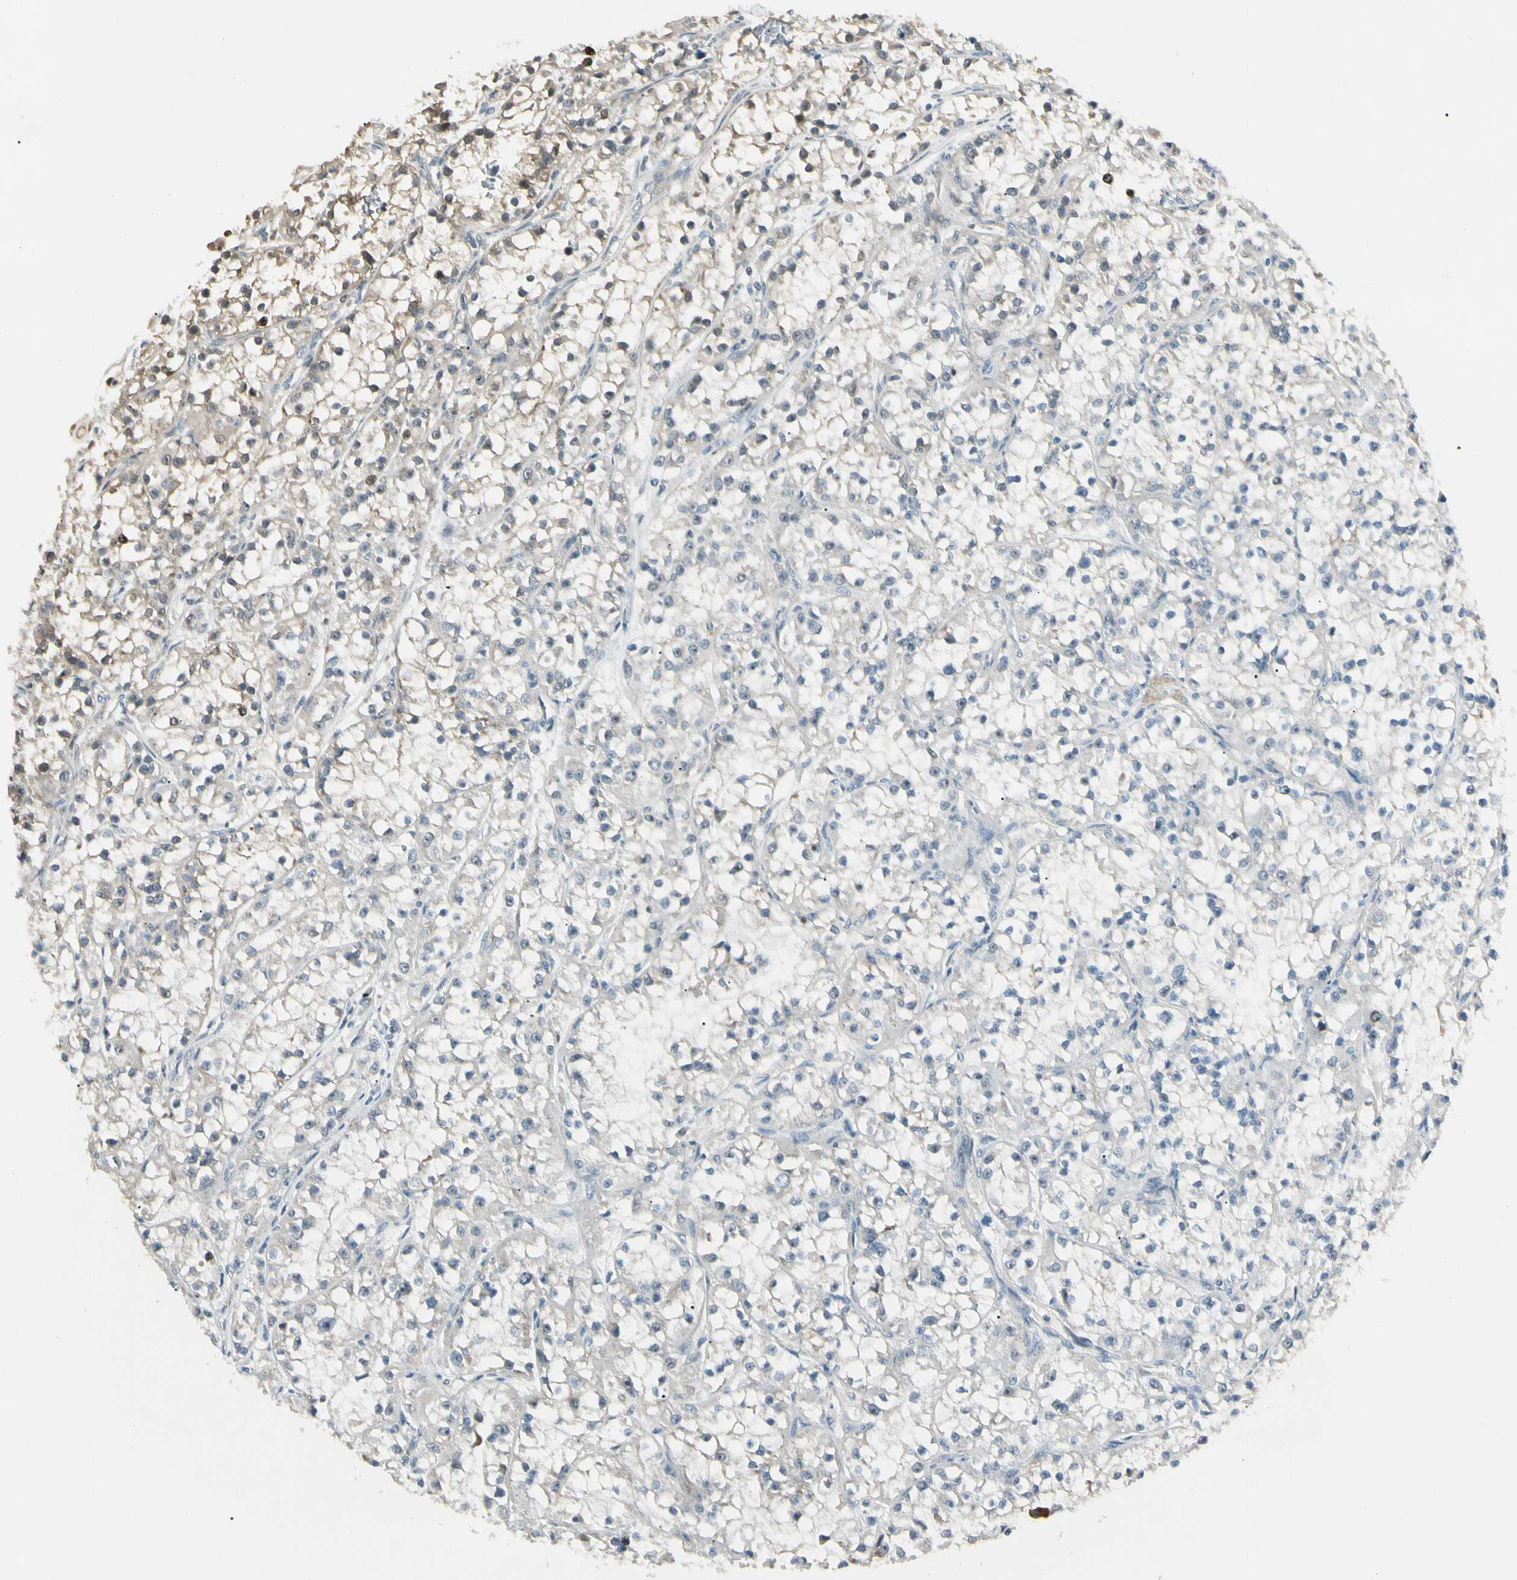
{"staining": {"intensity": "weak", "quantity": "<25%", "location": "cytoplasmic/membranous"}, "tissue": "renal cancer", "cell_type": "Tumor cells", "image_type": "cancer", "snomed": [{"axis": "morphology", "description": "Adenocarcinoma, NOS"}, {"axis": "topography", "description": "Kidney"}], "caption": "Histopathology image shows no significant protein expression in tumor cells of renal adenocarcinoma.", "gene": "P3H2", "patient": {"sex": "female", "age": 52}}